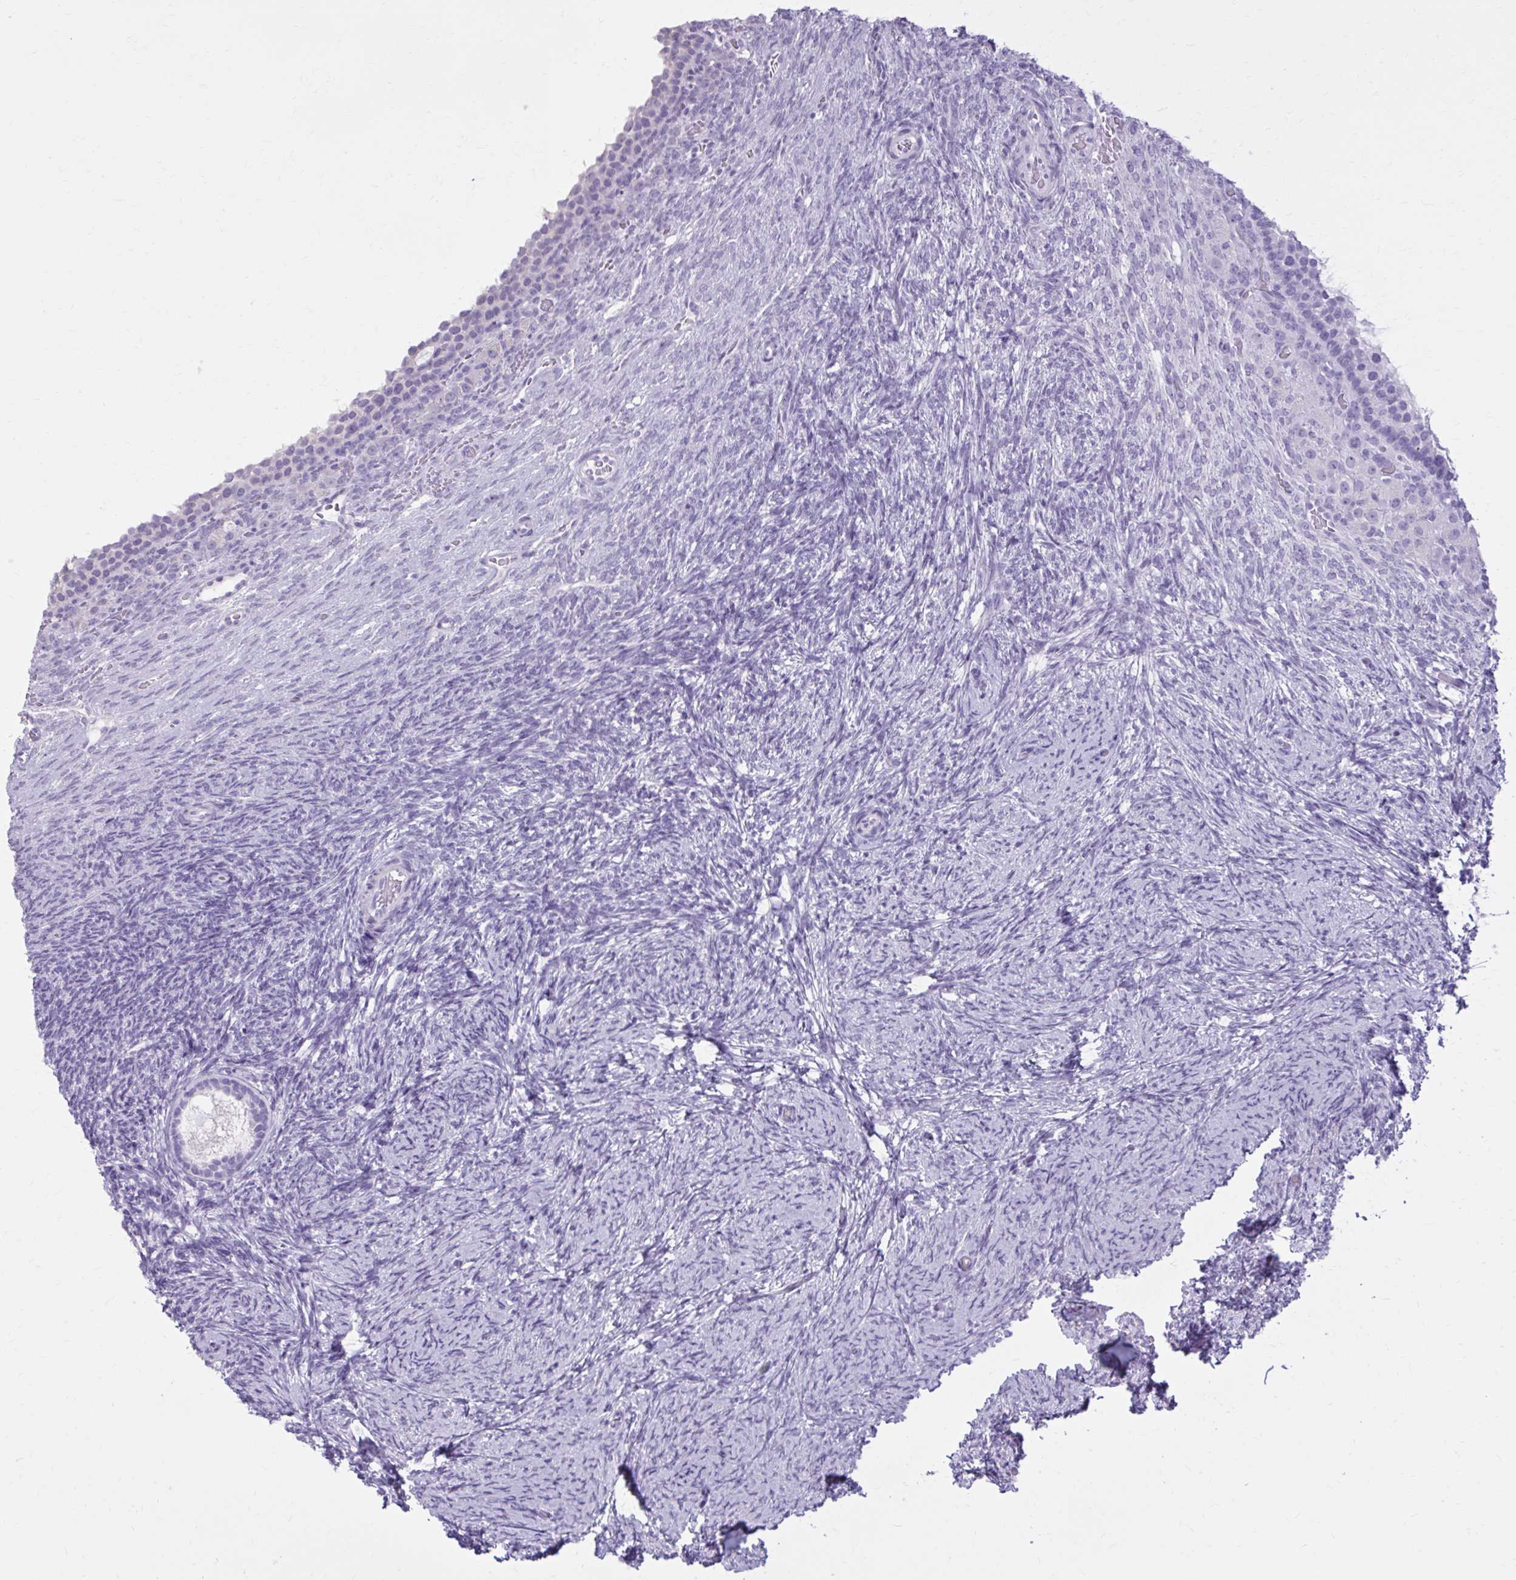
{"staining": {"intensity": "negative", "quantity": "none", "location": "none"}, "tissue": "ovary", "cell_type": "Ovarian stroma cells", "image_type": "normal", "snomed": [{"axis": "morphology", "description": "Normal tissue, NOS"}, {"axis": "topography", "description": "Ovary"}], "caption": "Protein analysis of unremarkable ovary shows no significant positivity in ovarian stroma cells.", "gene": "OR4B1", "patient": {"sex": "female", "age": 34}}